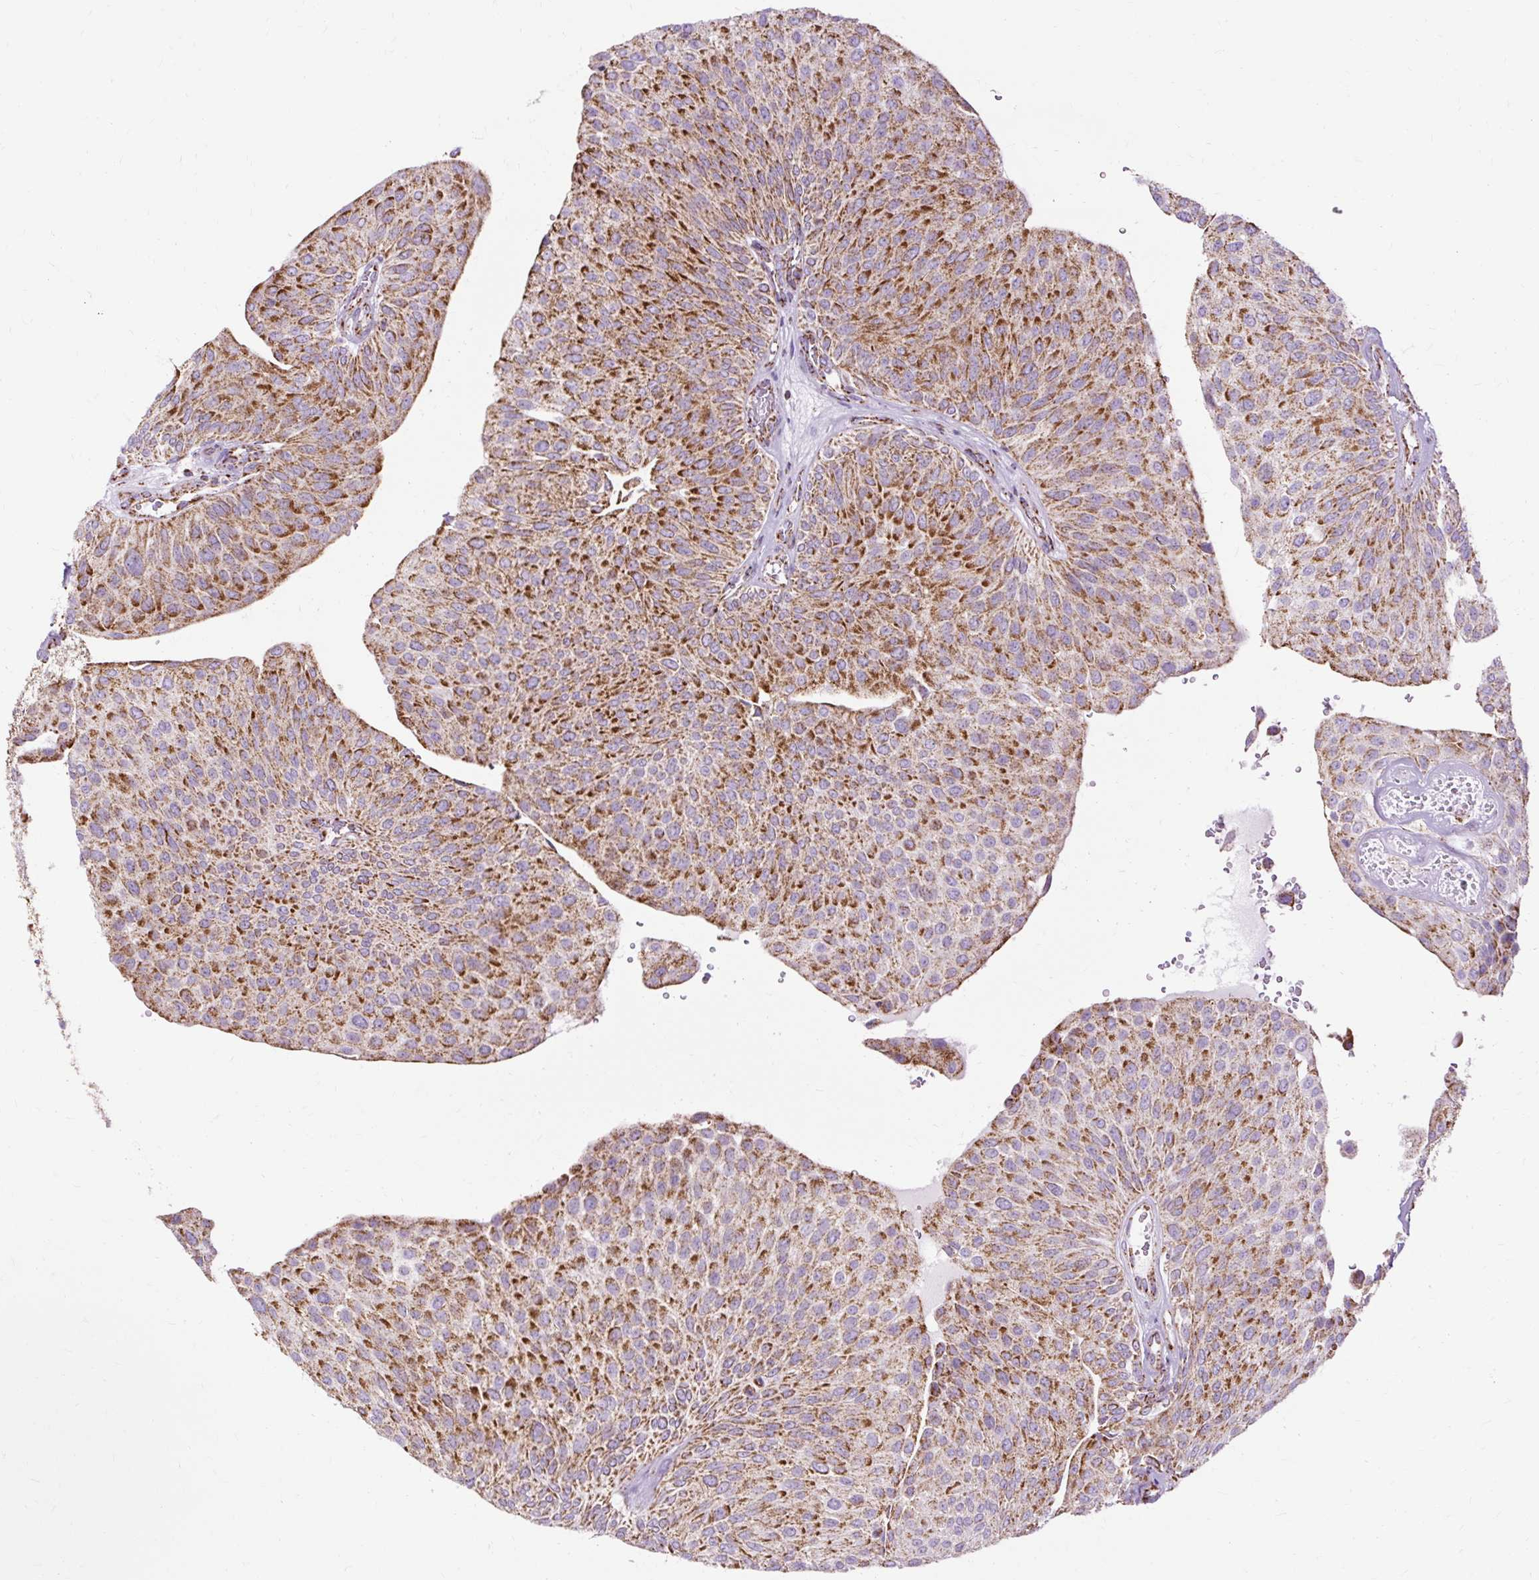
{"staining": {"intensity": "strong", "quantity": ">75%", "location": "cytoplasmic/membranous"}, "tissue": "urothelial cancer", "cell_type": "Tumor cells", "image_type": "cancer", "snomed": [{"axis": "morphology", "description": "Urothelial carcinoma, NOS"}, {"axis": "topography", "description": "Urinary bladder"}], "caption": "Human transitional cell carcinoma stained with a brown dye reveals strong cytoplasmic/membranous positive staining in about >75% of tumor cells.", "gene": "DLAT", "patient": {"sex": "male", "age": 67}}